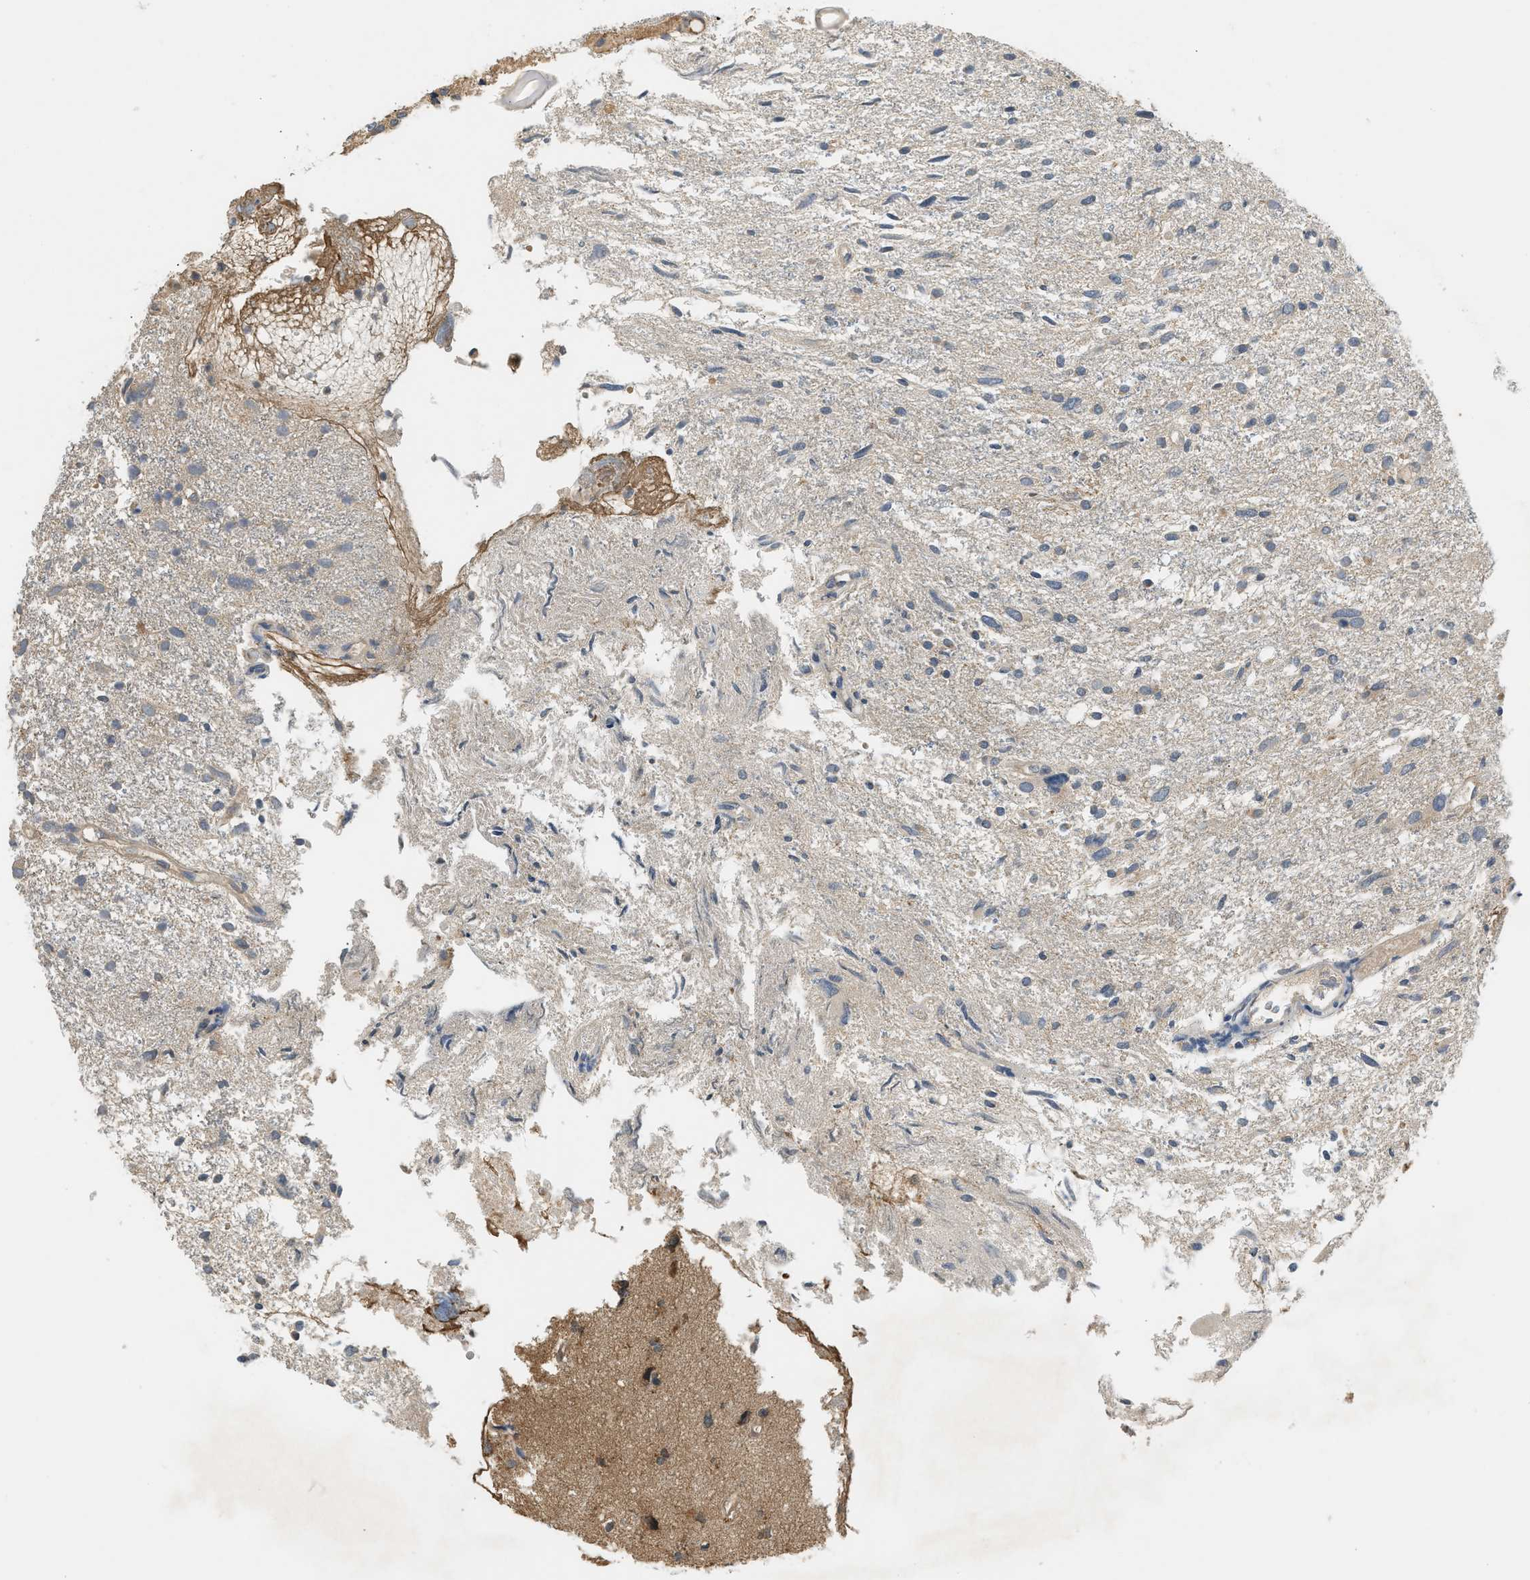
{"staining": {"intensity": "weak", "quantity": "<25%", "location": "cytoplasmic/membranous"}, "tissue": "glioma", "cell_type": "Tumor cells", "image_type": "cancer", "snomed": [{"axis": "morphology", "description": "Glioma, malignant, High grade"}, {"axis": "topography", "description": "Brain"}], "caption": "The histopathology image displays no staining of tumor cells in glioma. (Immunohistochemistry, brightfield microscopy, high magnification).", "gene": "ADCY8", "patient": {"sex": "female", "age": 59}}